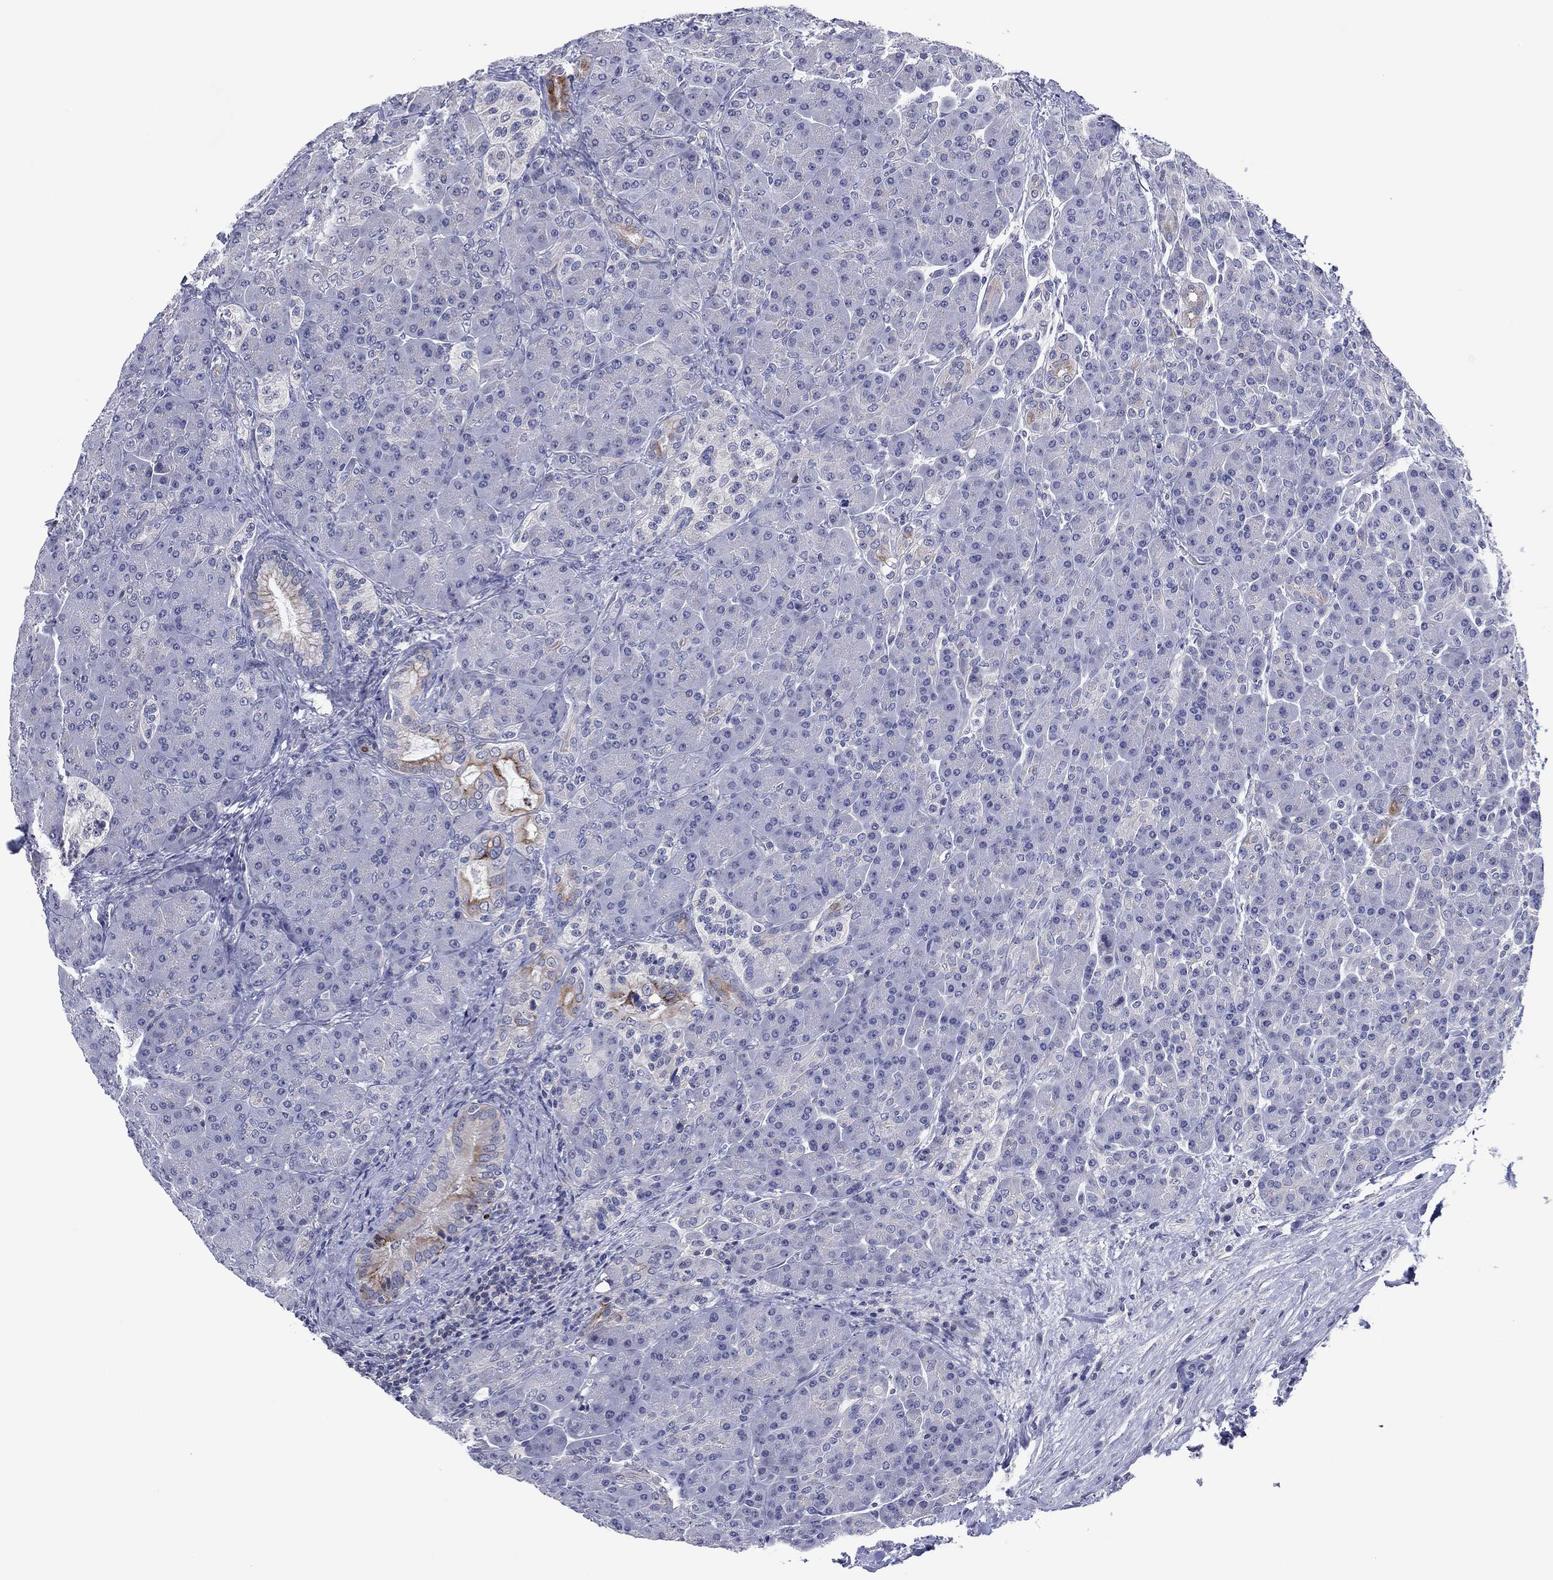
{"staining": {"intensity": "negative", "quantity": "none", "location": "none"}, "tissue": "pancreas", "cell_type": "Exocrine glandular cells", "image_type": "normal", "snomed": [{"axis": "morphology", "description": "Normal tissue, NOS"}, {"axis": "topography", "description": "Pancreas"}], "caption": "This image is of benign pancreas stained with IHC to label a protein in brown with the nuclei are counter-stained blue. There is no staining in exocrine glandular cells. The staining was performed using DAB to visualize the protein expression in brown, while the nuclei were stained in blue with hematoxylin (Magnification: 20x).", "gene": "TRIM31", "patient": {"sex": "male", "age": 70}}